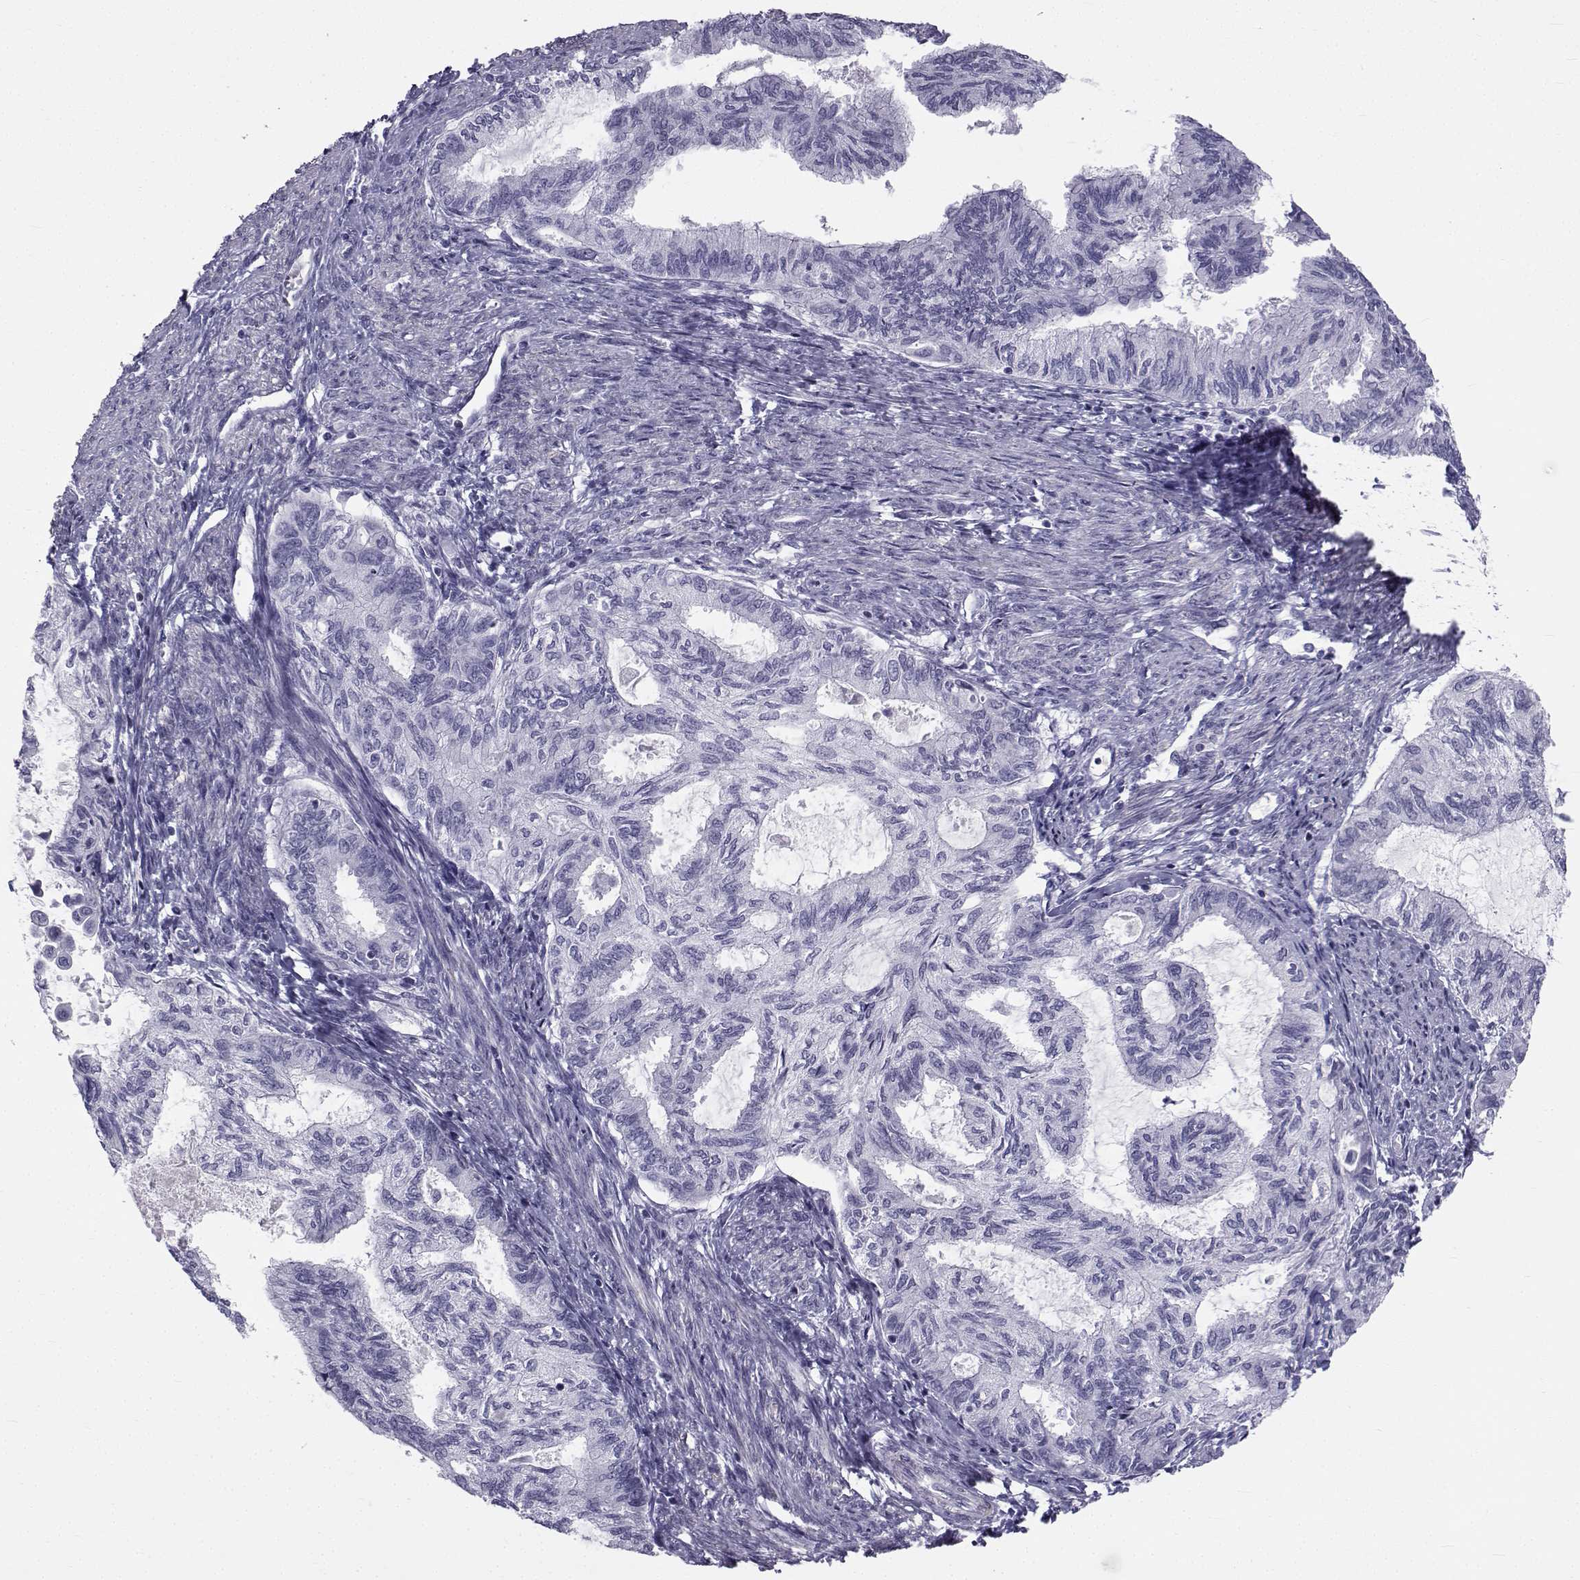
{"staining": {"intensity": "negative", "quantity": "none", "location": "none"}, "tissue": "endometrial cancer", "cell_type": "Tumor cells", "image_type": "cancer", "snomed": [{"axis": "morphology", "description": "Adenocarcinoma, NOS"}, {"axis": "topography", "description": "Endometrium"}], "caption": "DAB immunohistochemical staining of adenocarcinoma (endometrial) reveals no significant positivity in tumor cells. (Immunohistochemistry (ihc), brightfield microscopy, high magnification).", "gene": "SPANXD", "patient": {"sex": "female", "age": 86}}